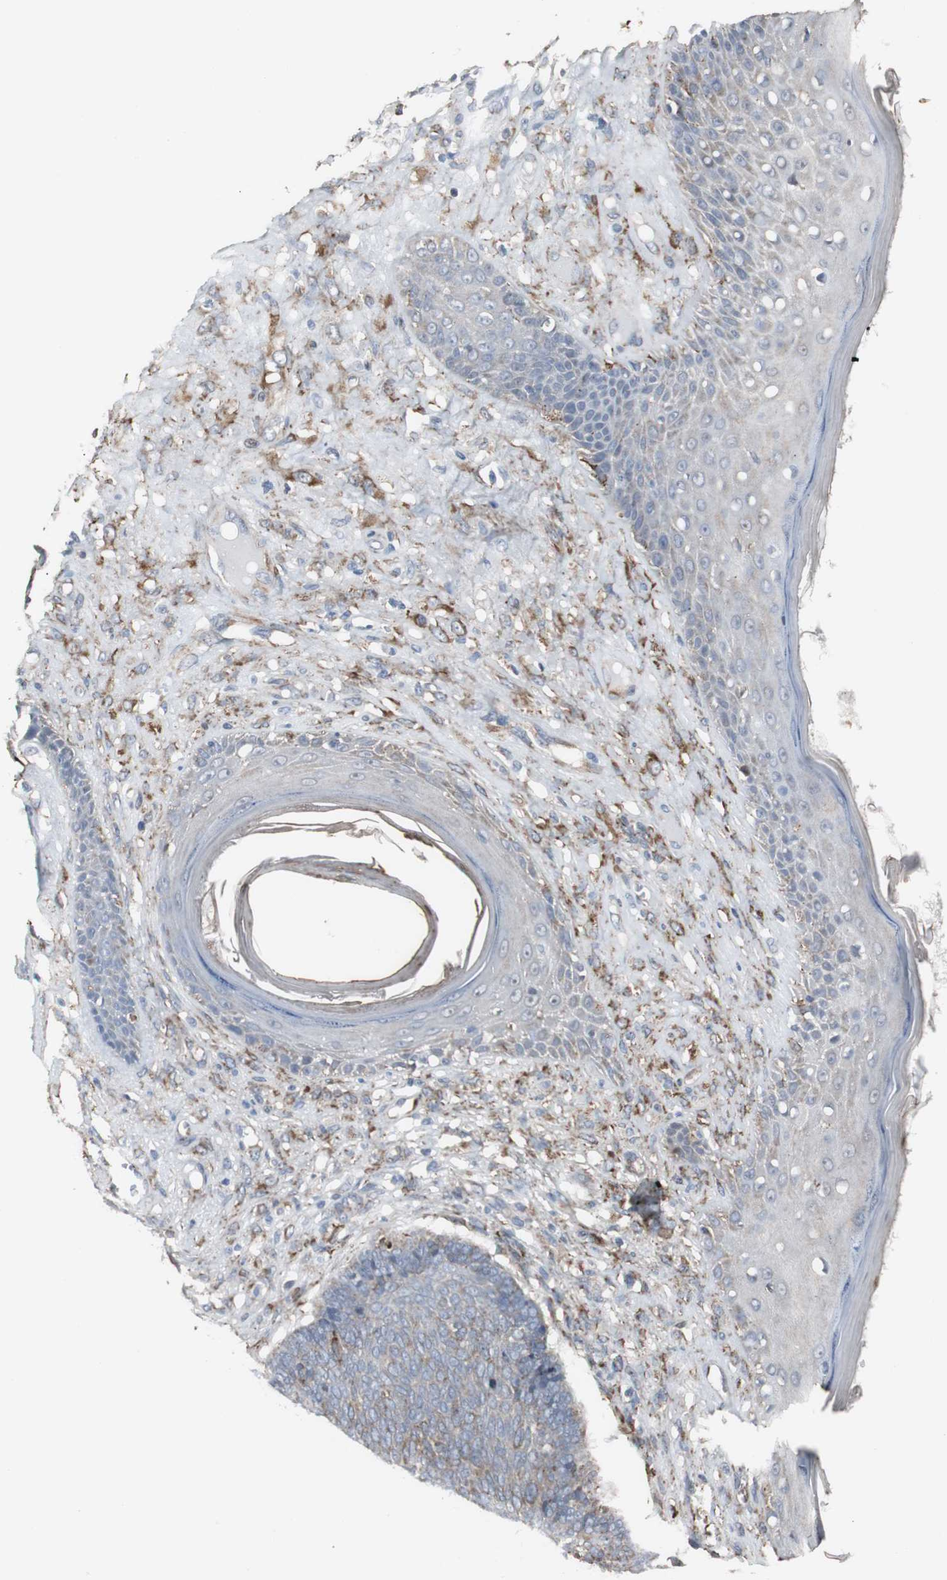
{"staining": {"intensity": "weak", "quantity": ">75%", "location": "cytoplasmic/membranous"}, "tissue": "skin cancer", "cell_type": "Tumor cells", "image_type": "cancer", "snomed": [{"axis": "morphology", "description": "Basal cell carcinoma"}, {"axis": "topography", "description": "Skin"}], "caption": "Protein expression analysis of human basal cell carcinoma (skin) reveals weak cytoplasmic/membranous staining in about >75% of tumor cells.", "gene": "CALU", "patient": {"sex": "male", "age": 84}}